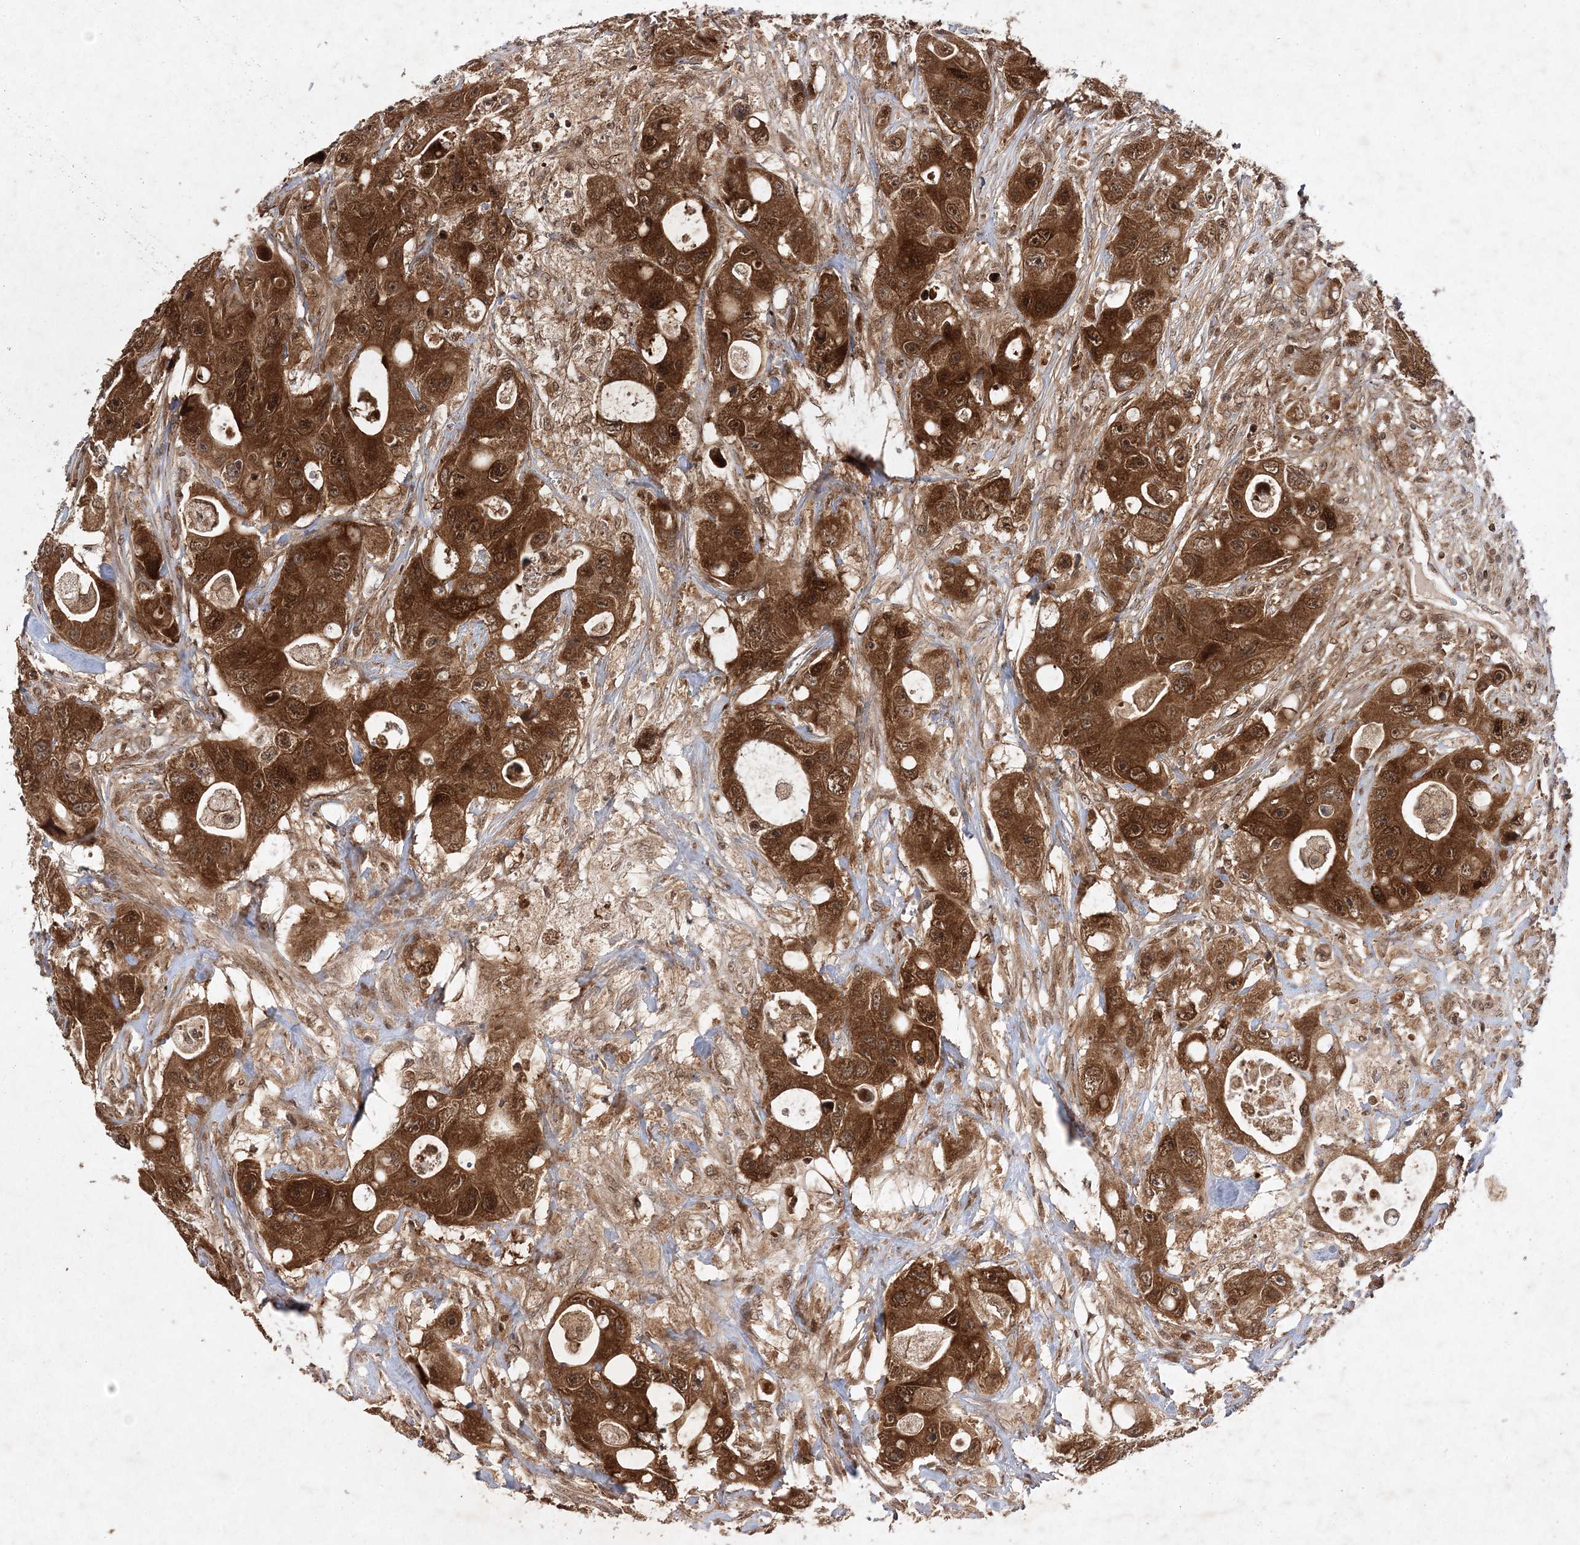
{"staining": {"intensity": "strong", "quantity": ">75%", "location": "cytoplasmic/membranous,nuclear"}, "tissue": "colorectal cancer", "cell_type": "Tumor cells", "image_type": "cancer", "snomed": [{"axis": "morphology", "description": "Adenocarcinoma, NOS"}, {"axis": "topography", "description": "Colon"}], "caption": "Protein staining exhibits strong cytoplasmic/membranous and nuclear expression in about >75% of tumor cells in colorectal adenocarcinoma.", "gene": "NIF3L1", "patient": {"sex": "female", "age": 46}}